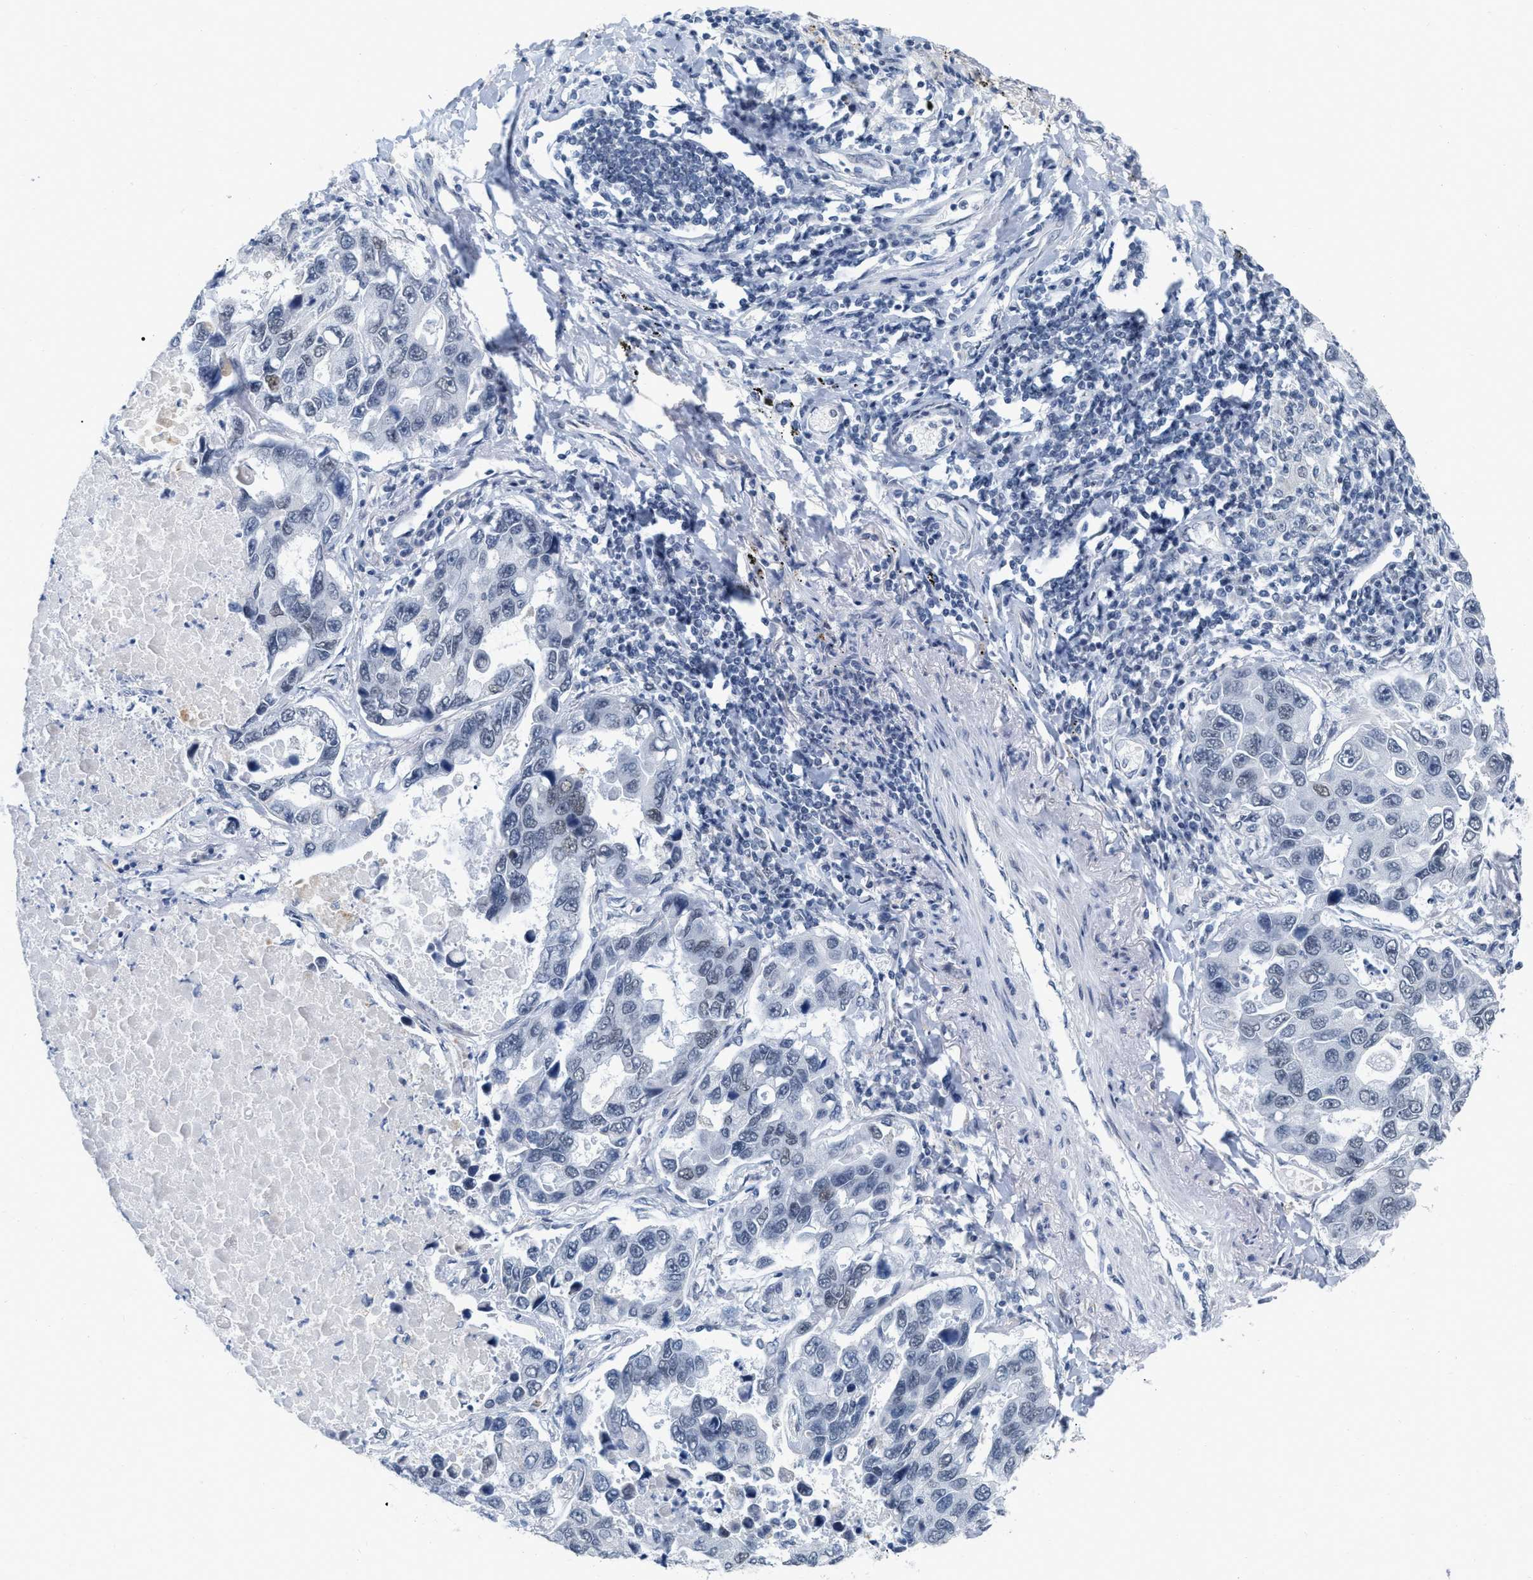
{"staining": {"intensity": "weak", "quantity": "<25%", "location": "nuclear"}, "tissue": "lung cancer", "cell_type": "Tumor cells", "image_type": "cancer", "snomed": [{"axis": "morphology", "description": "Adenocarcinoma, NOS"}, {"axis": "topography", "description": "Lung"}], "caption": "Lung adenocarcinoma was stained to show a protein in brown. There is no significant positivity in tumor cells. The staining was performed using DAB to visualize the protein expression in brown, while the nuclei were stained in blue with hematoxylin (Magnification: 20x).", "gene": "XIRP1", "patient": {"sex": "male", "age": 64}}